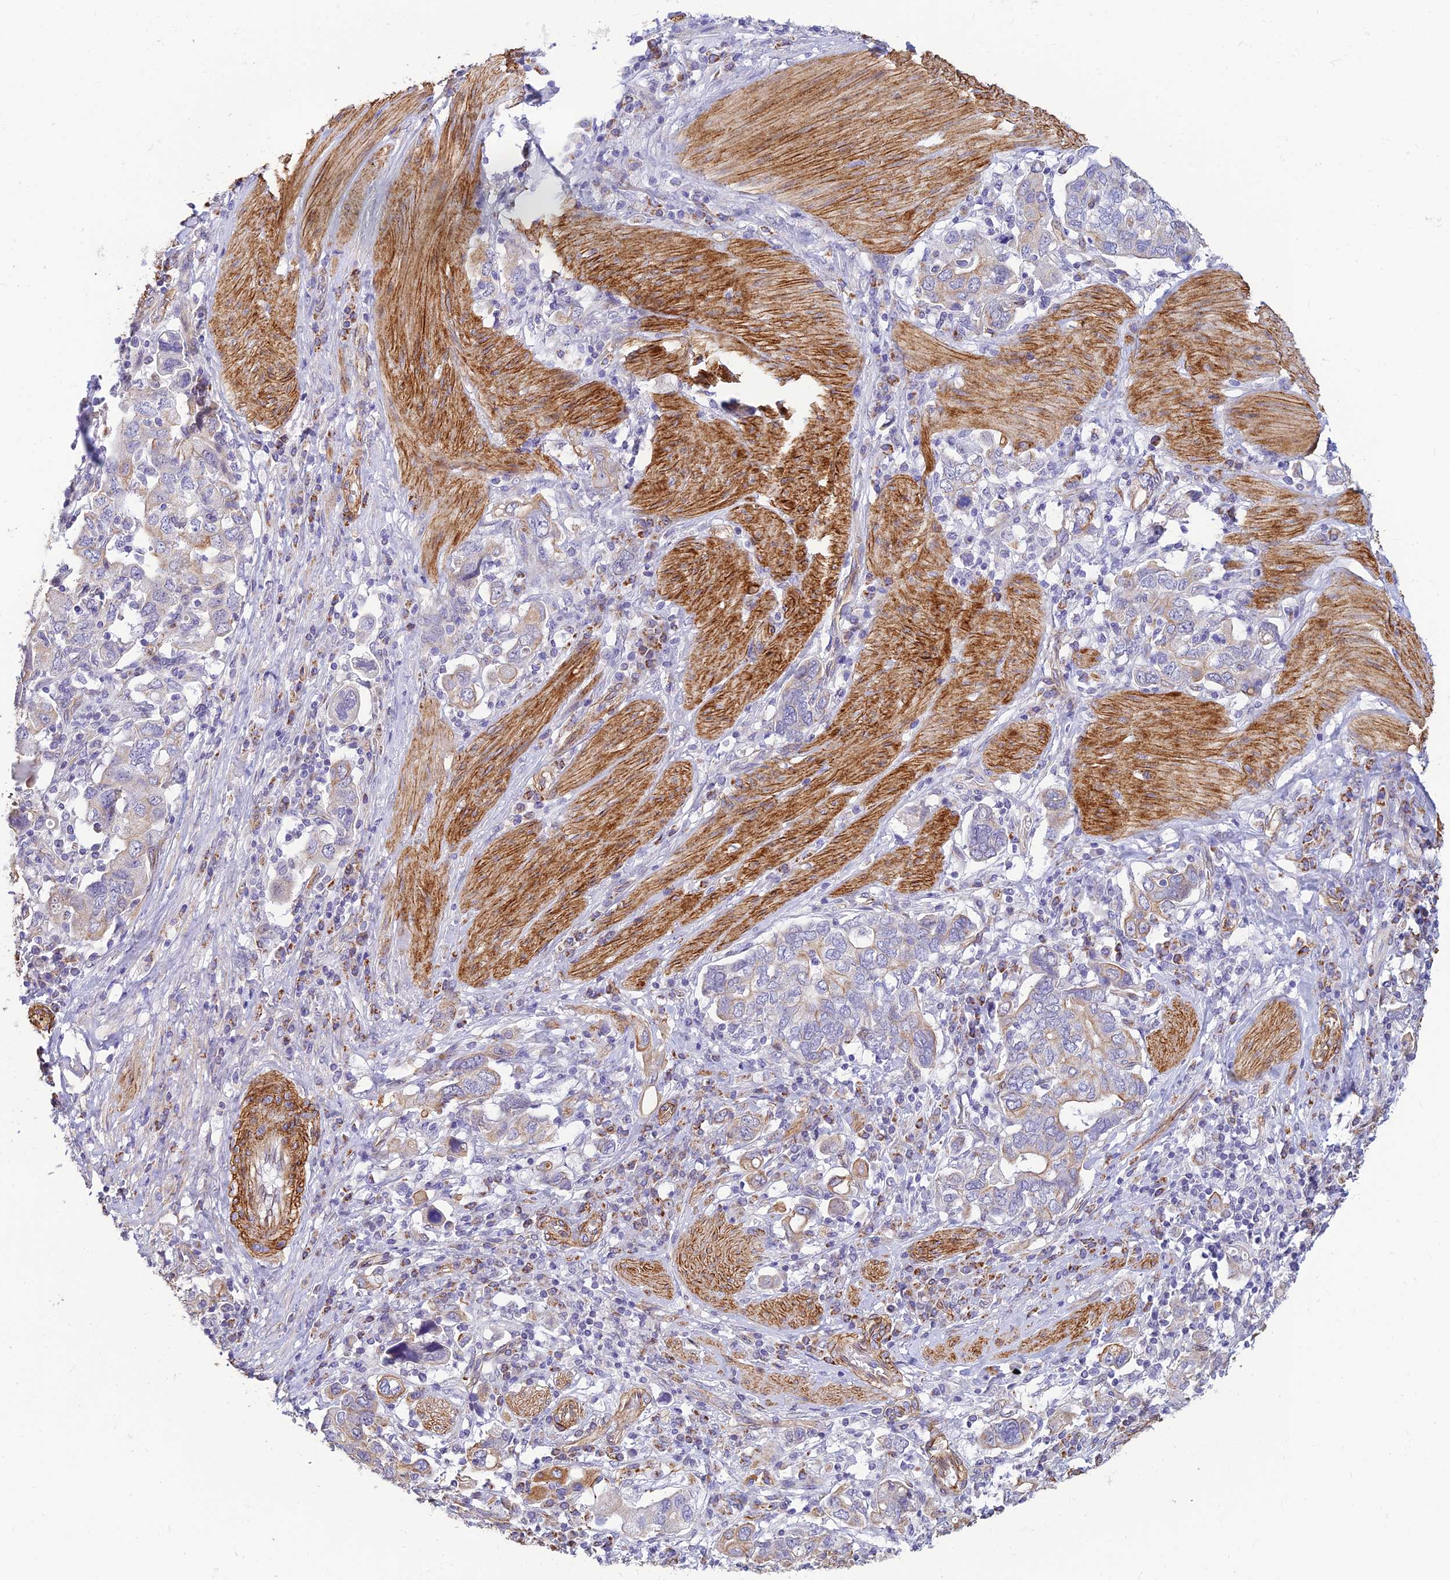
{"staining": {"intensity": "weak", "quantity": "<25%", "location": "cytoplasmic/membranous"}, "tissue": "stomach cancer", "cell_type": "Tumor cells", "image_type": "cancer", "snomed": [{"axis": "morphology", "description": "Adenocarcinoma, NOS"}, {"axis": "topography", "description": "Stomach, upper"}, {"axis": "topography", "description": "Stomach"}], "caption": "DAB immunohistochemical staining of human adenocarcinoma (stomach) demonstrates no significant positivity in tumor cells.", "gene": "ALDH1L2", "patient": {"sex": "male", "age": 62}}